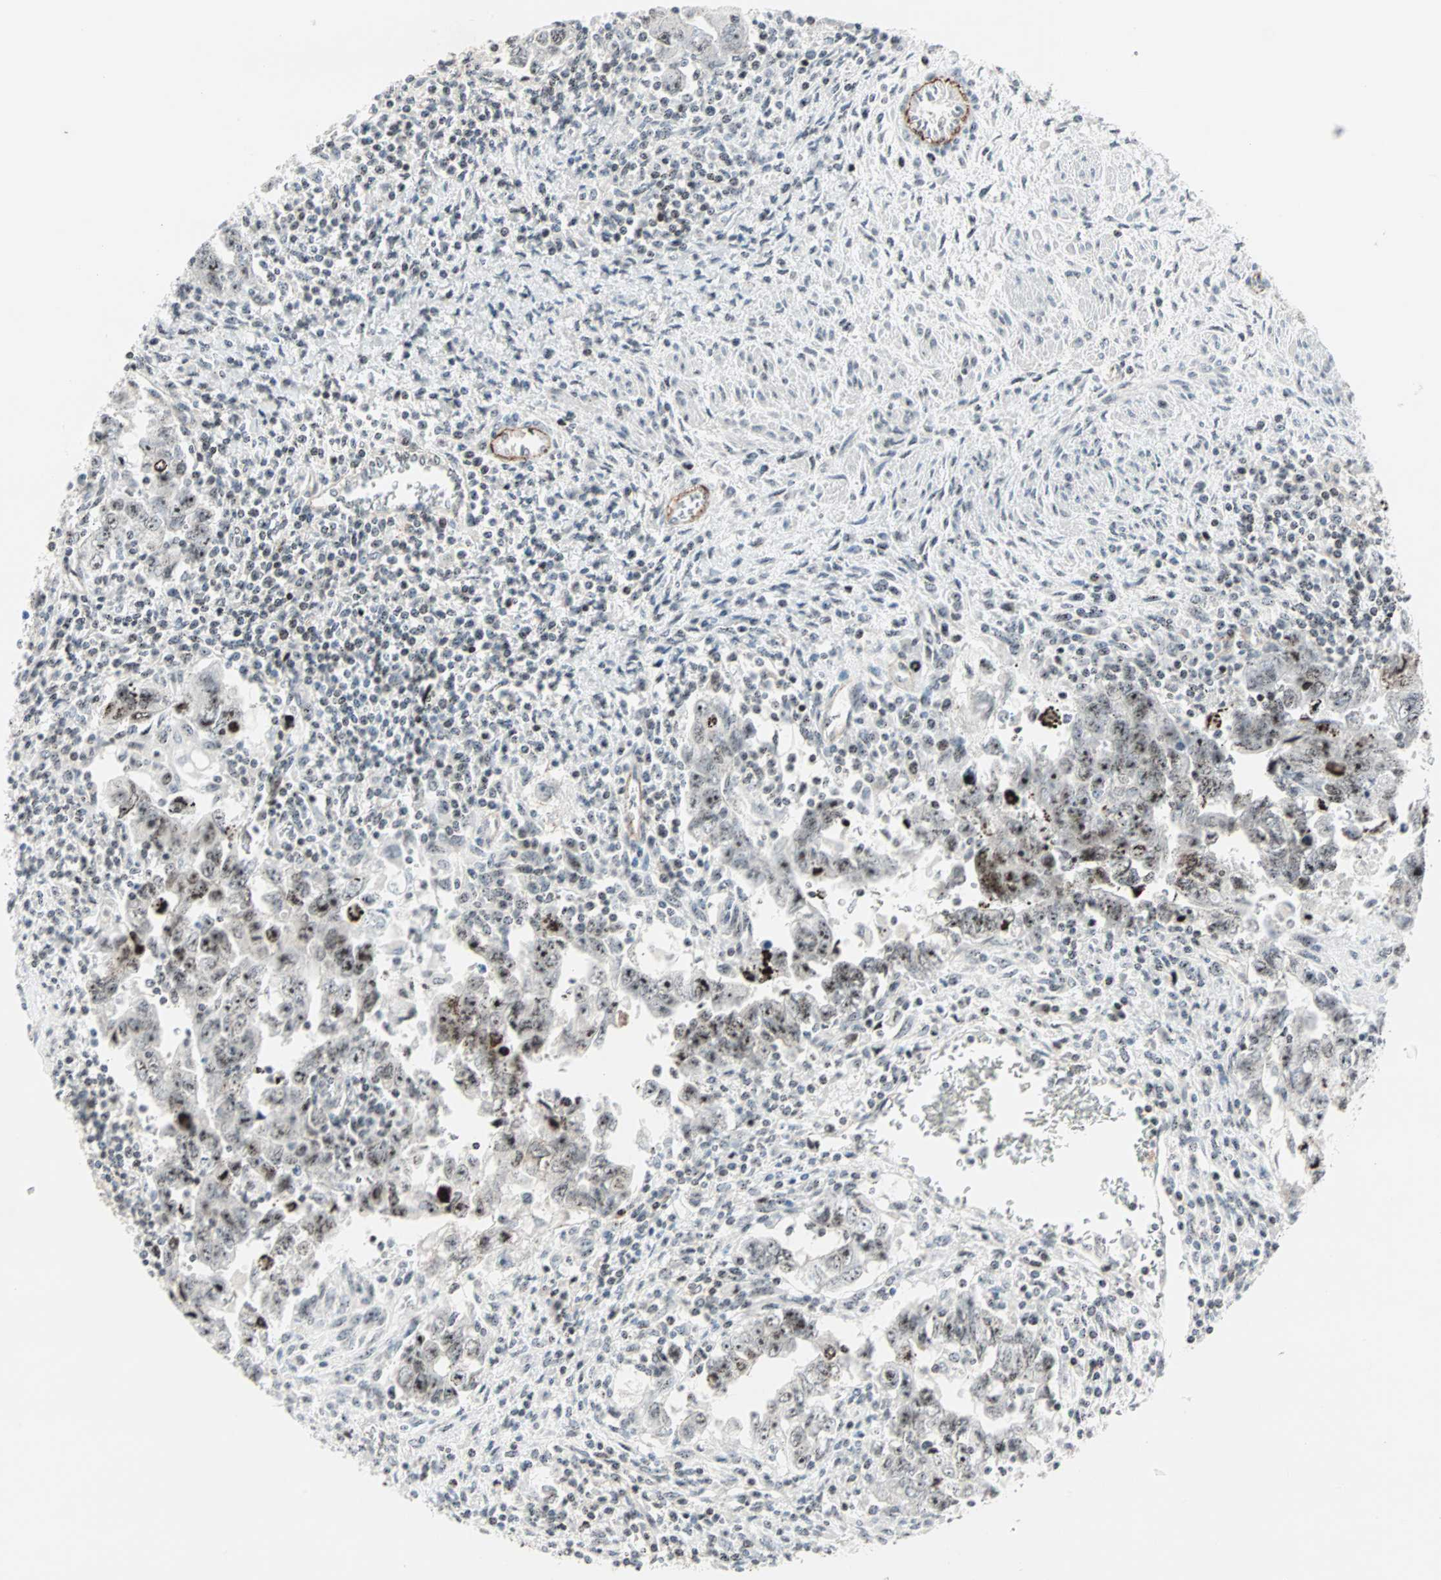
{"staining": {"intensity": "weak", "quantity": ">75%", "location": "nuclear"}, "tissue": "testis cancer", "cell_type": "Tumor cells", "image_type": "cancer", "snomed": [{"axis": "morphology", "description": "Carcinoma, Embryonal, NOS"}, {"axis": "topography", "description": "Testis"}], "caption": "DAB immunohistochemical staining of human testis embryonal carcinoma demonstrates weak nuclear protein staining in about >75% of tumor cells.", "gene": "CENPA", "patient": {"sex": "male", "age": 28}}